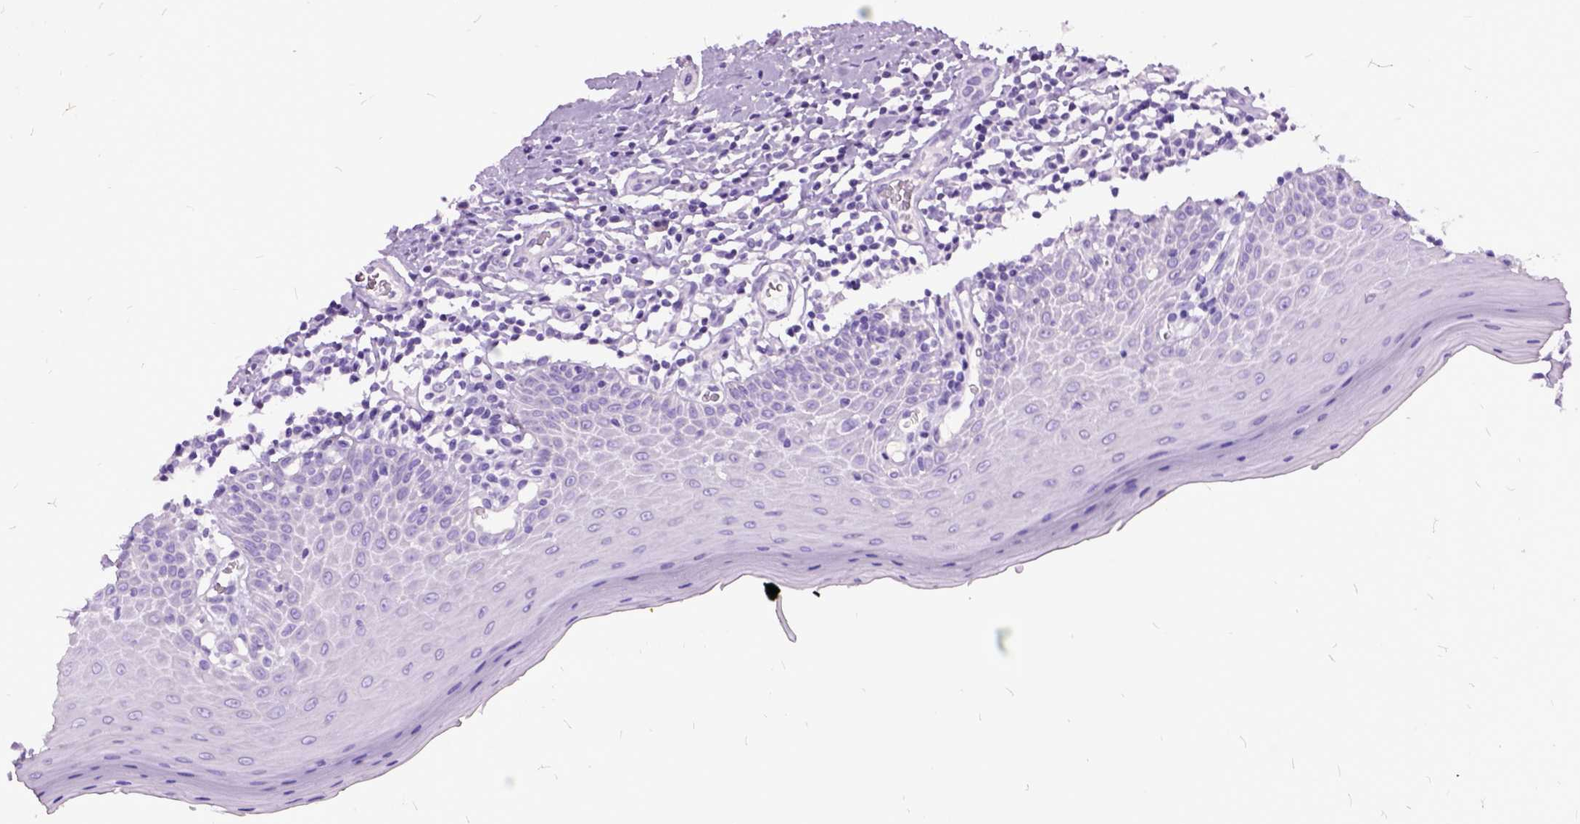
{"staining": {"intensity": "negative", "quantity": "none", "location": "none"}, "tissue": "oral mucosa", "cell_type": "Squamous epithelial cells", "image_type": "normal", "snomed": [{"axis": "morphology", "description": "Normal tissue, NOS"}, {"axis": "topography", "description": "Oral tissue"}, {"axis": "topography", "description": "Tounge, NOS"}], "caption": "Immunohistochemistry (IHC) histopathology image of benign oral mucosa: oral mucosa stained with DAB (3,3'-diaminobenzidine) displays no significant protein expression in squamous epithelial cells. Brightfield microscopy of IHC stained with DAB (3,3'-diaminobenzidine) (brown) and hematoxylin (blue), captured at high magnification.", "gene": "MME", "patient": {"sex": "female", "age": 58}}